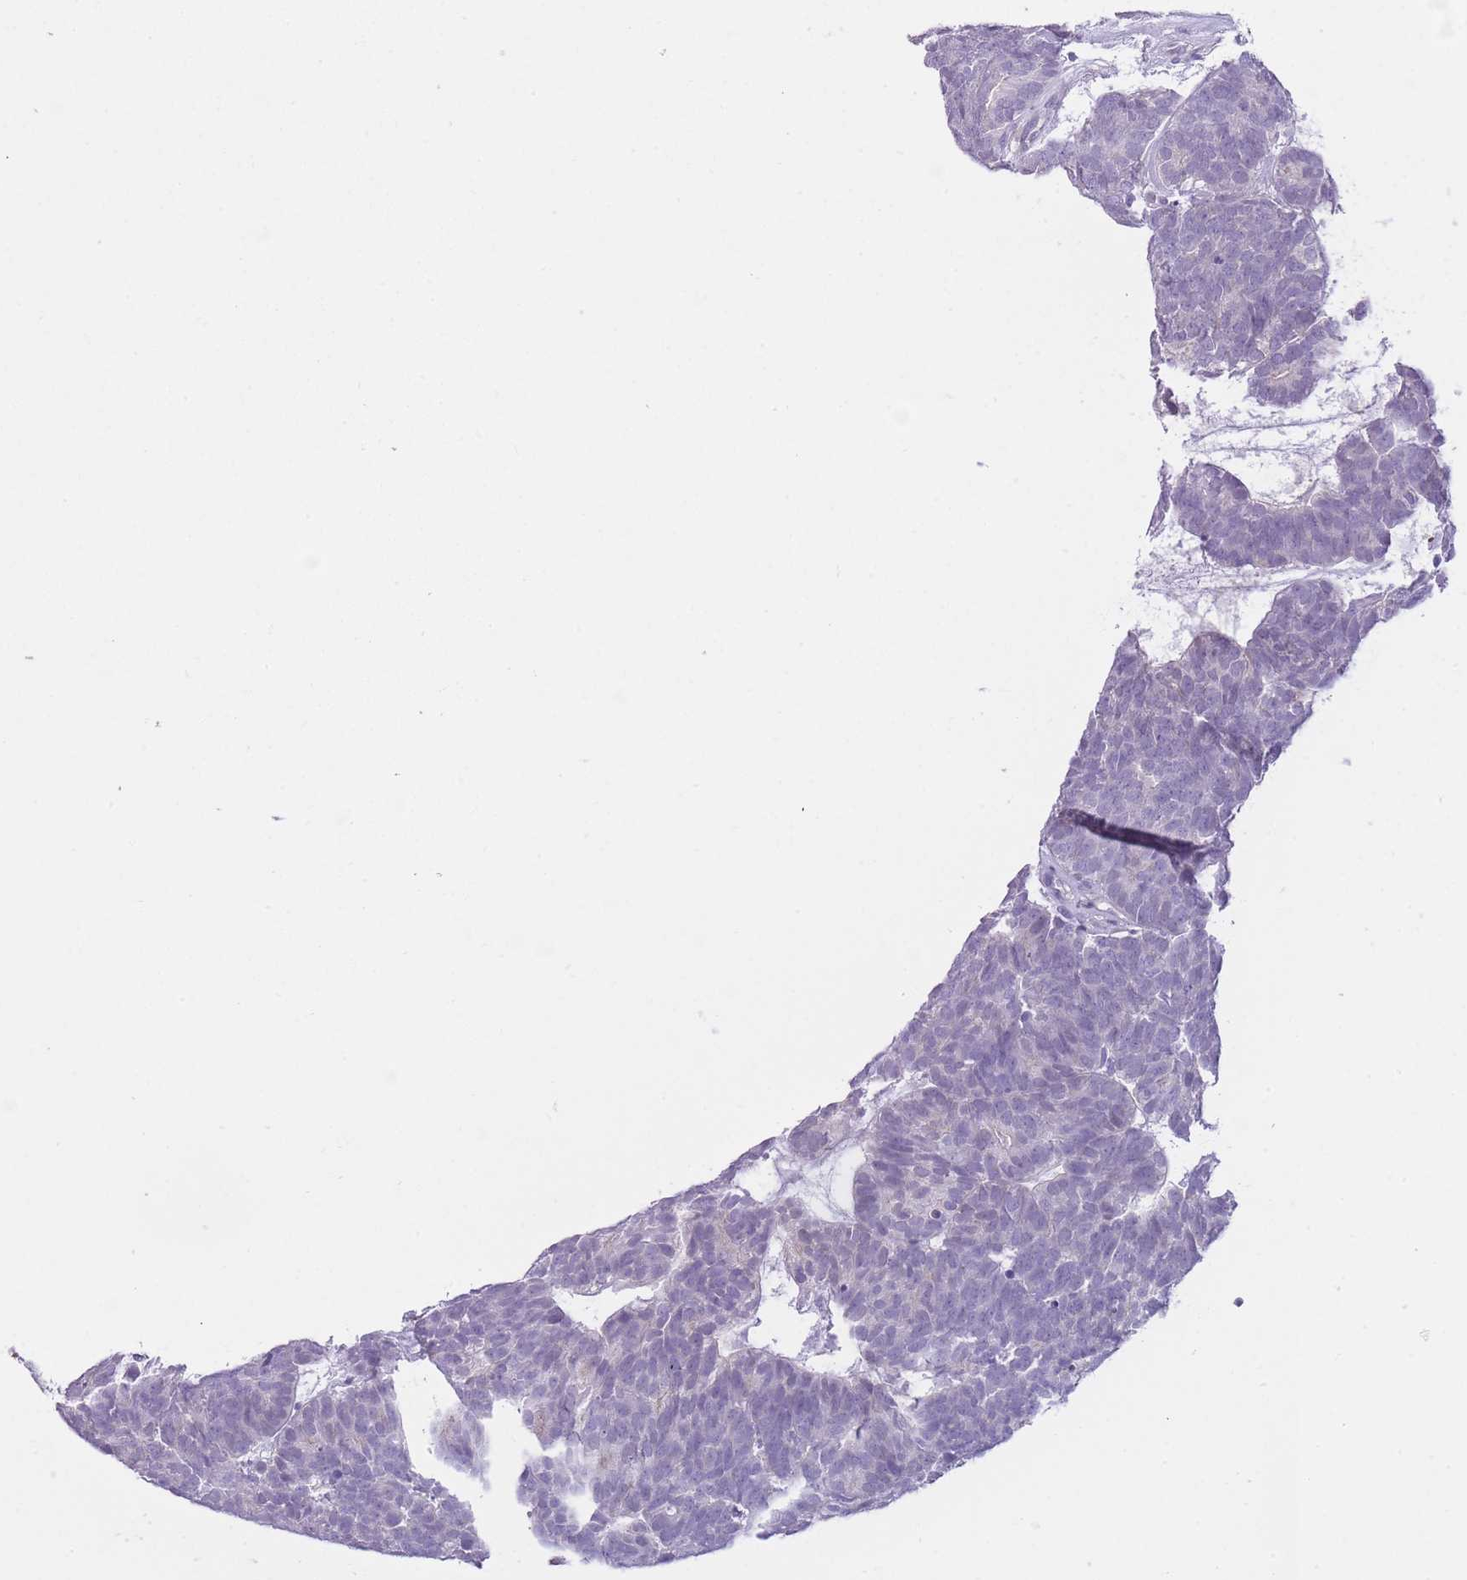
{"staining": {"intensity": "negative", "quantity": "none", "location": "none"}, "tissue": "head and neck cancer", "cell_type": "Tumor cells", "image_type": "cancer", "snomed": [{"axis": "morphology", "description": "Adenocarcinoma, NOS"}, {"axis": "topography", "description": "Head-Neck"}], "caption": "The immunohistochemistry (IHC) micrograph has no significant staining in tumor cells of head and neck cancer tissue.", "gene": "OR11H12", "patient": {"sex": "female", "age": 81}}